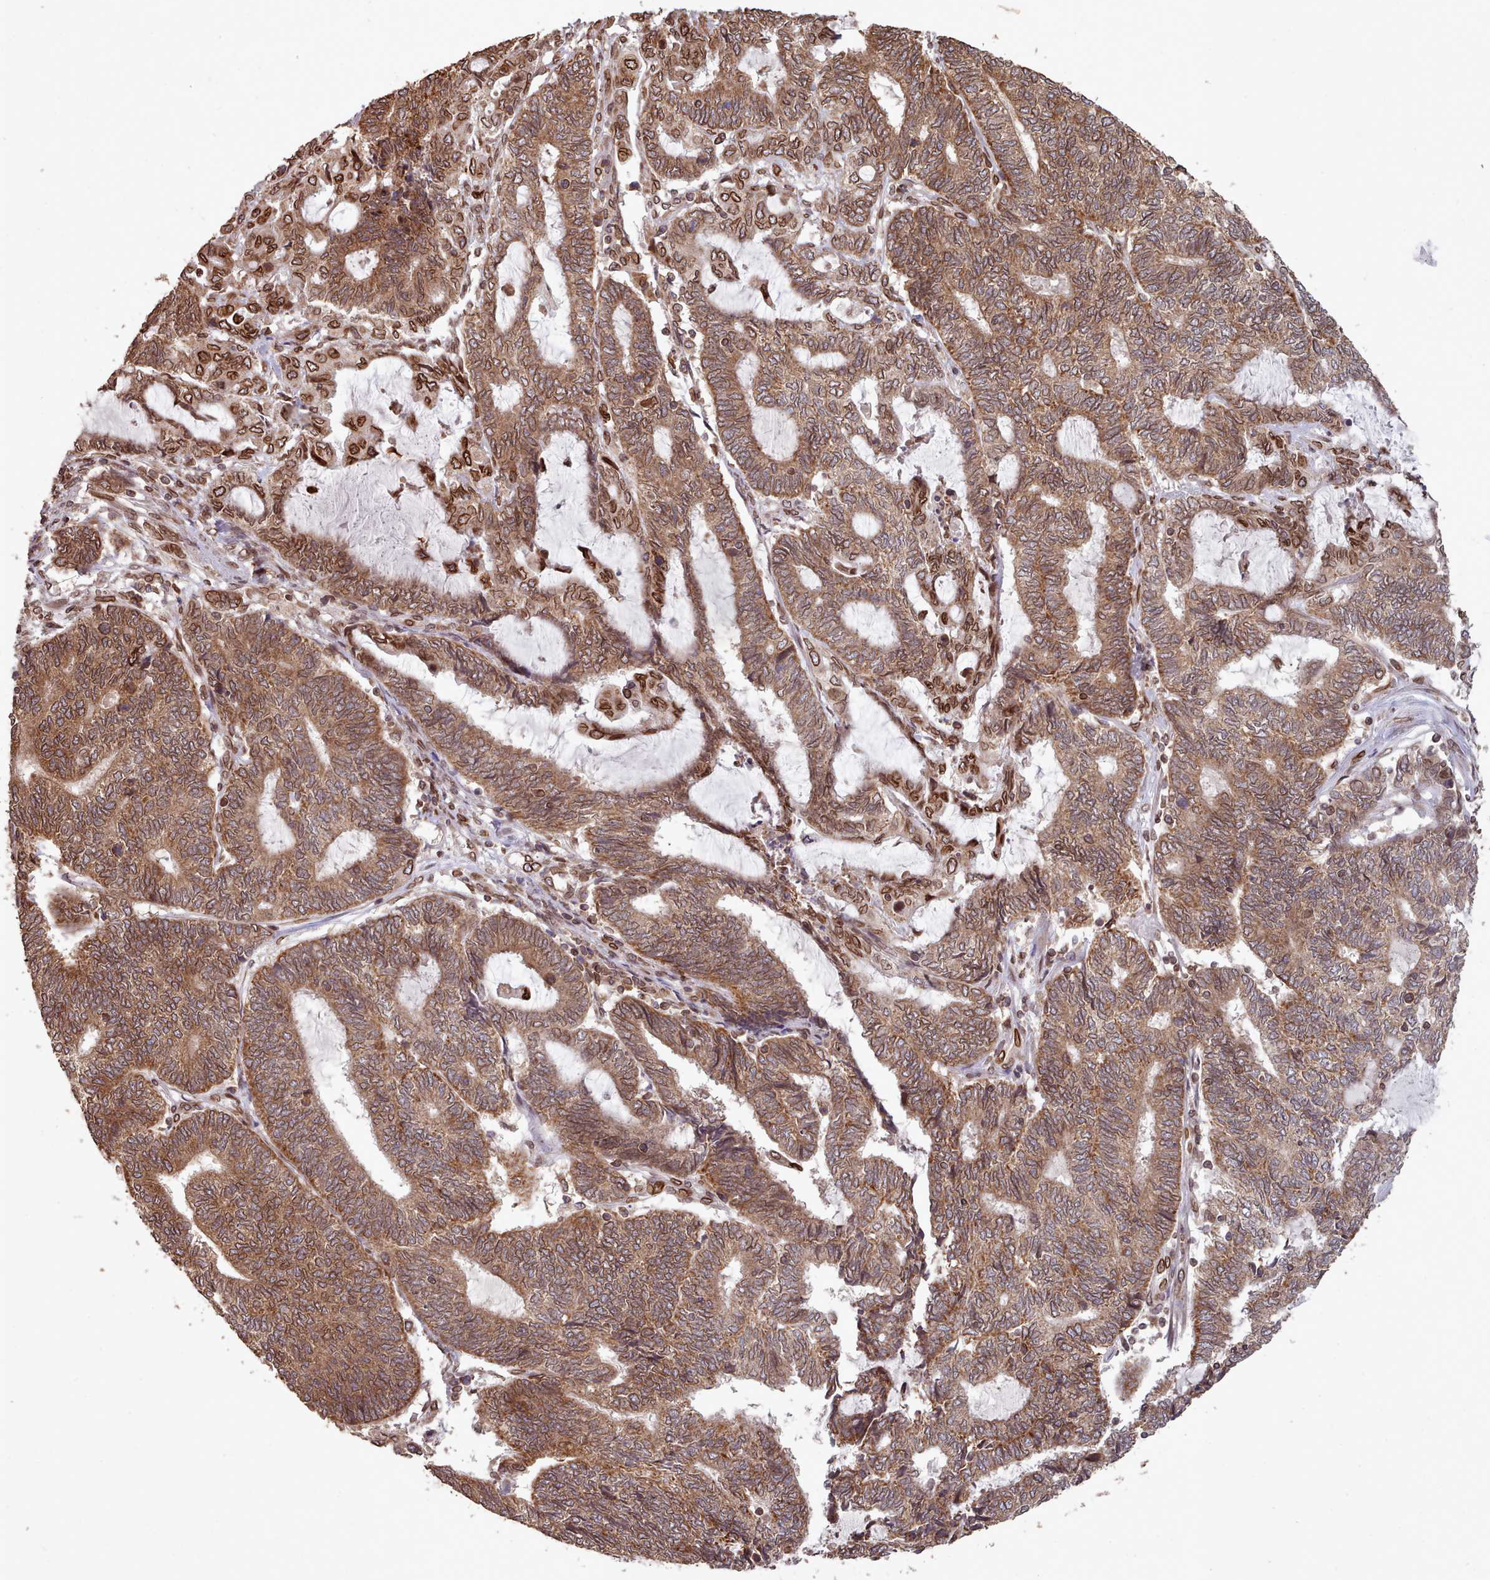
{"staining": {"intensity": "moderate", "quantity": ">75%", "location": "cytoplasmic/membranous,nuclear"}, "tissue": "endometrial cancer", "cell_type": "Tumor cells", "image_type": "cancer", "snomed": [{"axis": "morphology", "description": "Adenocarcinoma, NOS"}, {"axis": "topography", "description": "Uterus"}, {"axis": "topography", "description": "Endometrium"}], "caption": "Endometrial cancer (adenocarcinoma) stained for a protein (brown) exhibits moderate cytoplasmic/membranous and nuclear positive expression in about >75% of tumor cells.", "gene": "TOR1AIP1", "patient": {"sex": "female", "age": 70}}